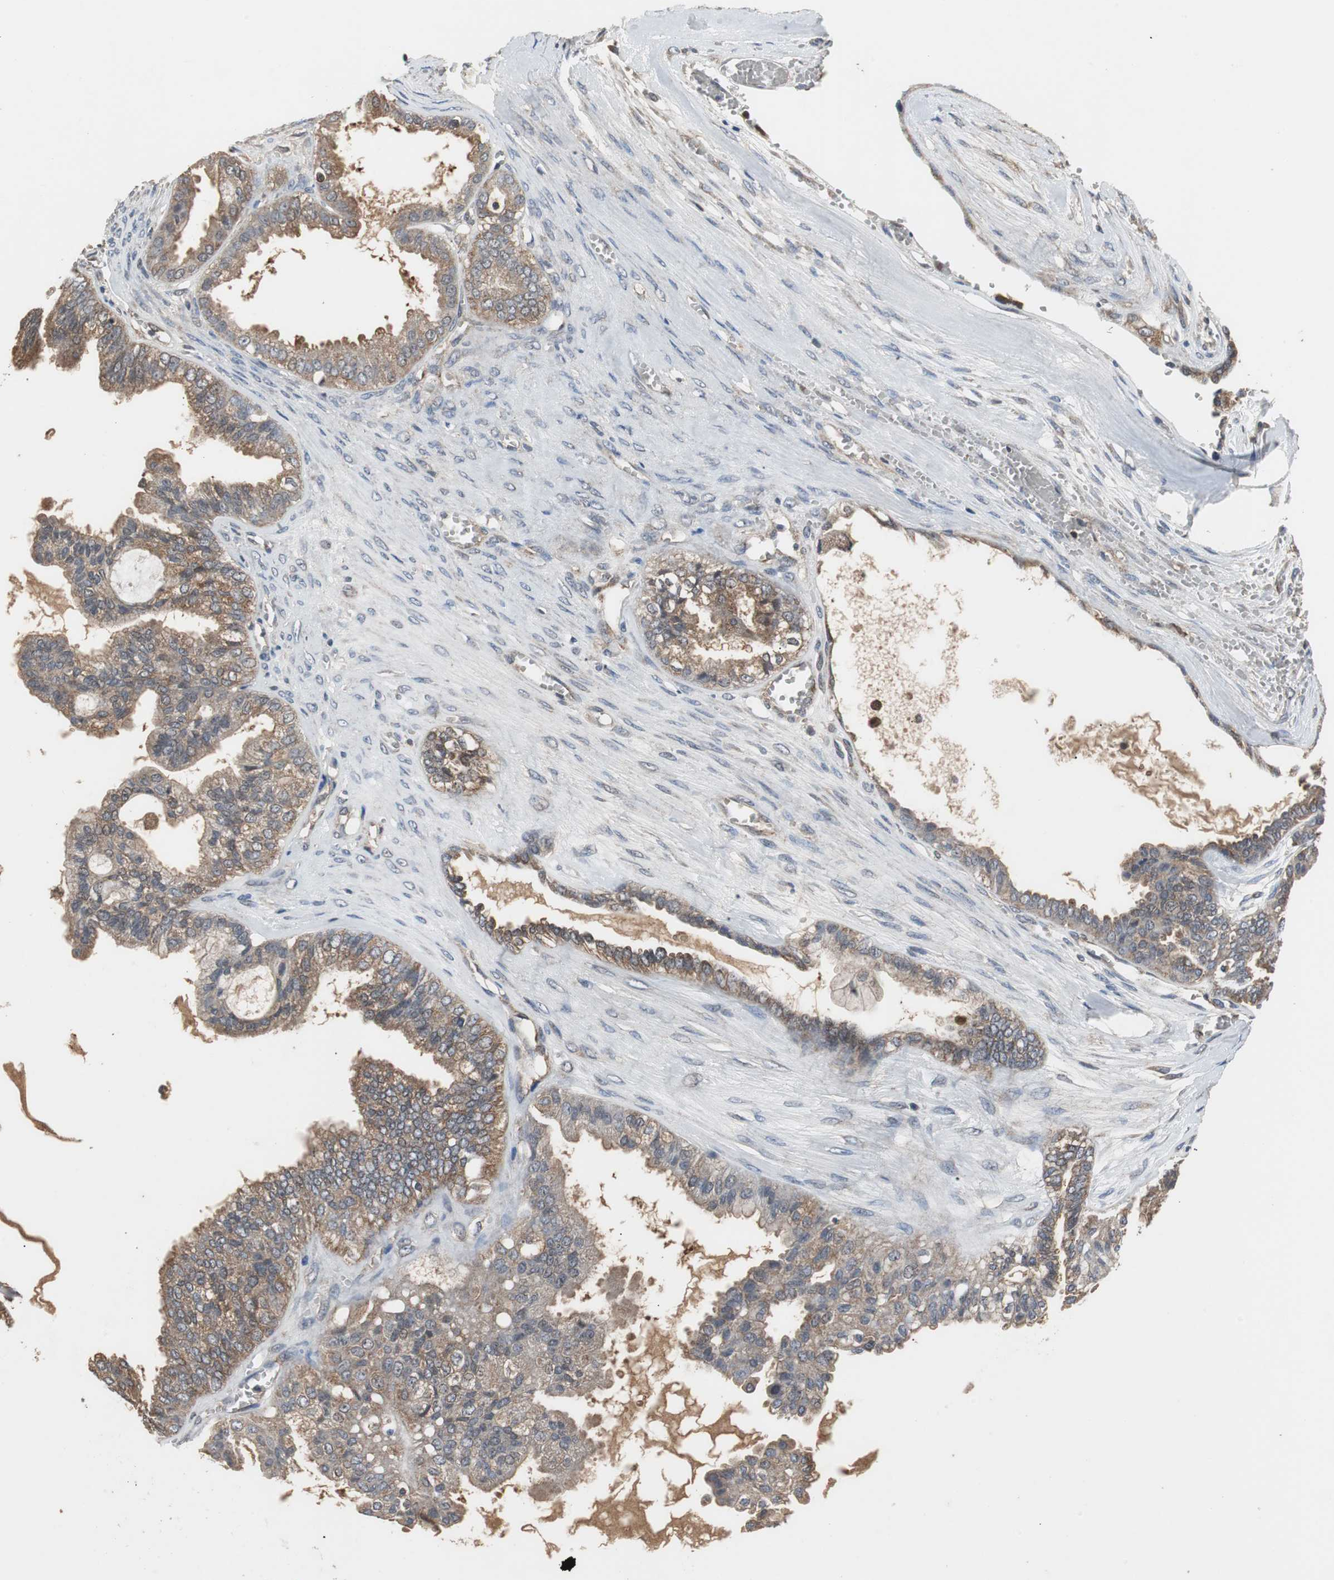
{"staining": {"intensity": "moderate", "quantity": "25%-75%", "location": "cytoplasmic/membranous"}, "tissue": "ovarian cancer", "cell_type": "Tumor cells", "image_type": "cancer", "snomed": [{"axis": "morphology", "description": "Carcinoma, NOS"}, {"axis": "morphology", "description": "Carcinoma, endometroid"}, {"axis": "topography", "description": "Ovary"}], "caption": "DAB immunohistochemical staining of ovarian cancer displays moderate cytoplasmic/membranous protein staining in approximately 25%-75% of tumor cells.", "gene": "VBP1", "patient": {"sex": "female", "age": 50}}